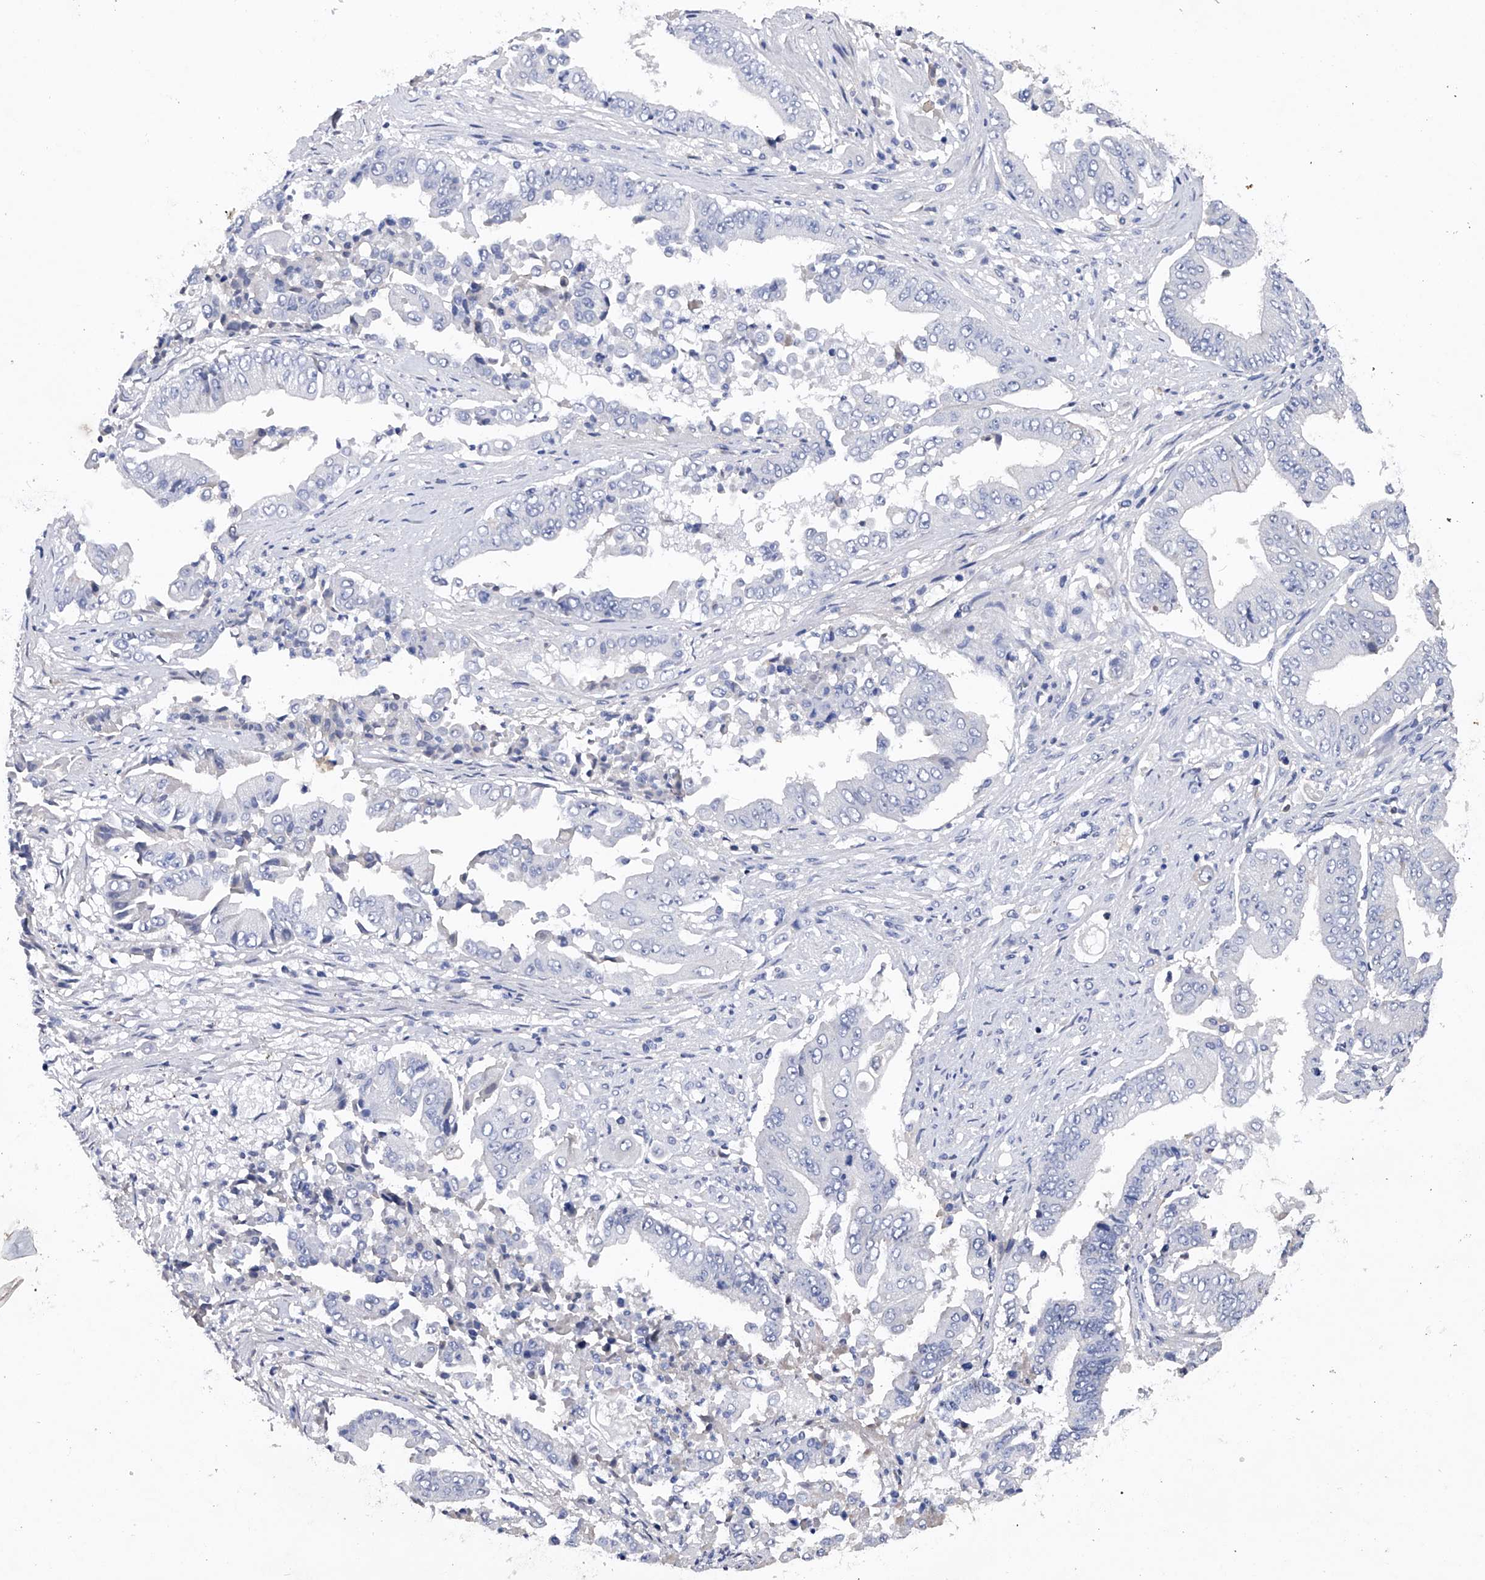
{"staining": {"intensity": "negative", "quantity": "none", "location": "none"}, "tissue": "pancreatic cancer", "cell_type": "Tumor cells", "image_type": "cancer", "snomed": [{"axis": "morphology", "description": "Adenocarcinoma, NOS"}, {"axis": "topography", "description": "Pancreas"}], "caption": "Tumor cells are negative for protein expression in human adenocarcinoma (pancreatic). (DAB (3,3'-diaminobenzidine) immunohistochemistry, high magnification).", "gene": "ASNS", "patient": {"sex": "female", "age": 77}}